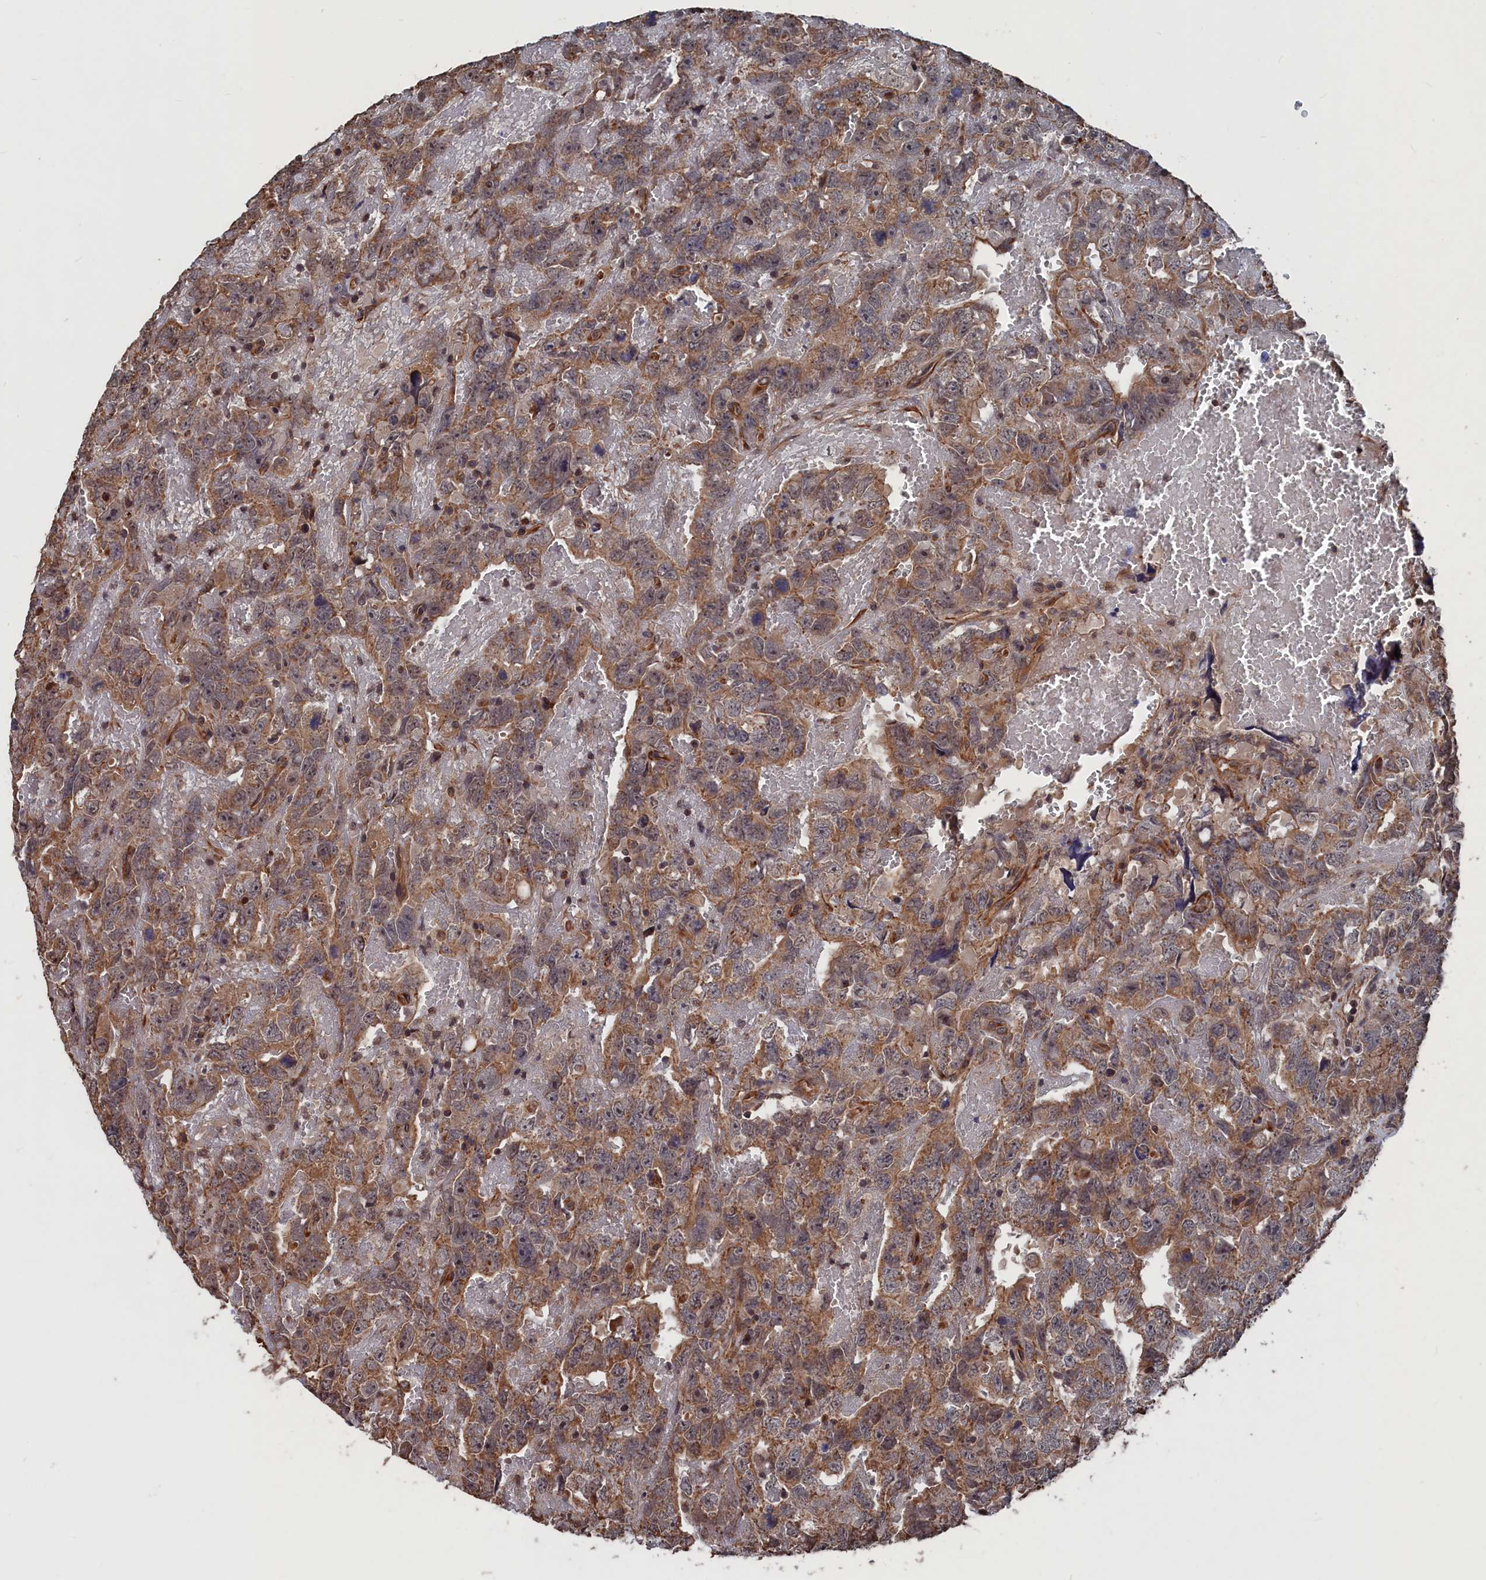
{"staining": {"intensity": "moderate", "quantity": ">75%", "location": "cytoplasmic/membranous,nuclear"}, "tissue": "testis cancer", "cell_type": "Tumor cells", "image_type": "cancer", "snomed": [{"axis": "morphology", "description": "Carcinoma, Embryonal, NOS"}, {"axis": "topography", "description": "Testis"}], "caption": "Protein staining by immunohistochemistry displays moderate cytoplasmic/membranous and nuclear positivity in approximately >75% of tumor cells in embryonal carcinoma (testis).", "gene": "PDE12", "patient": {"sex": "male", "age": 45}}